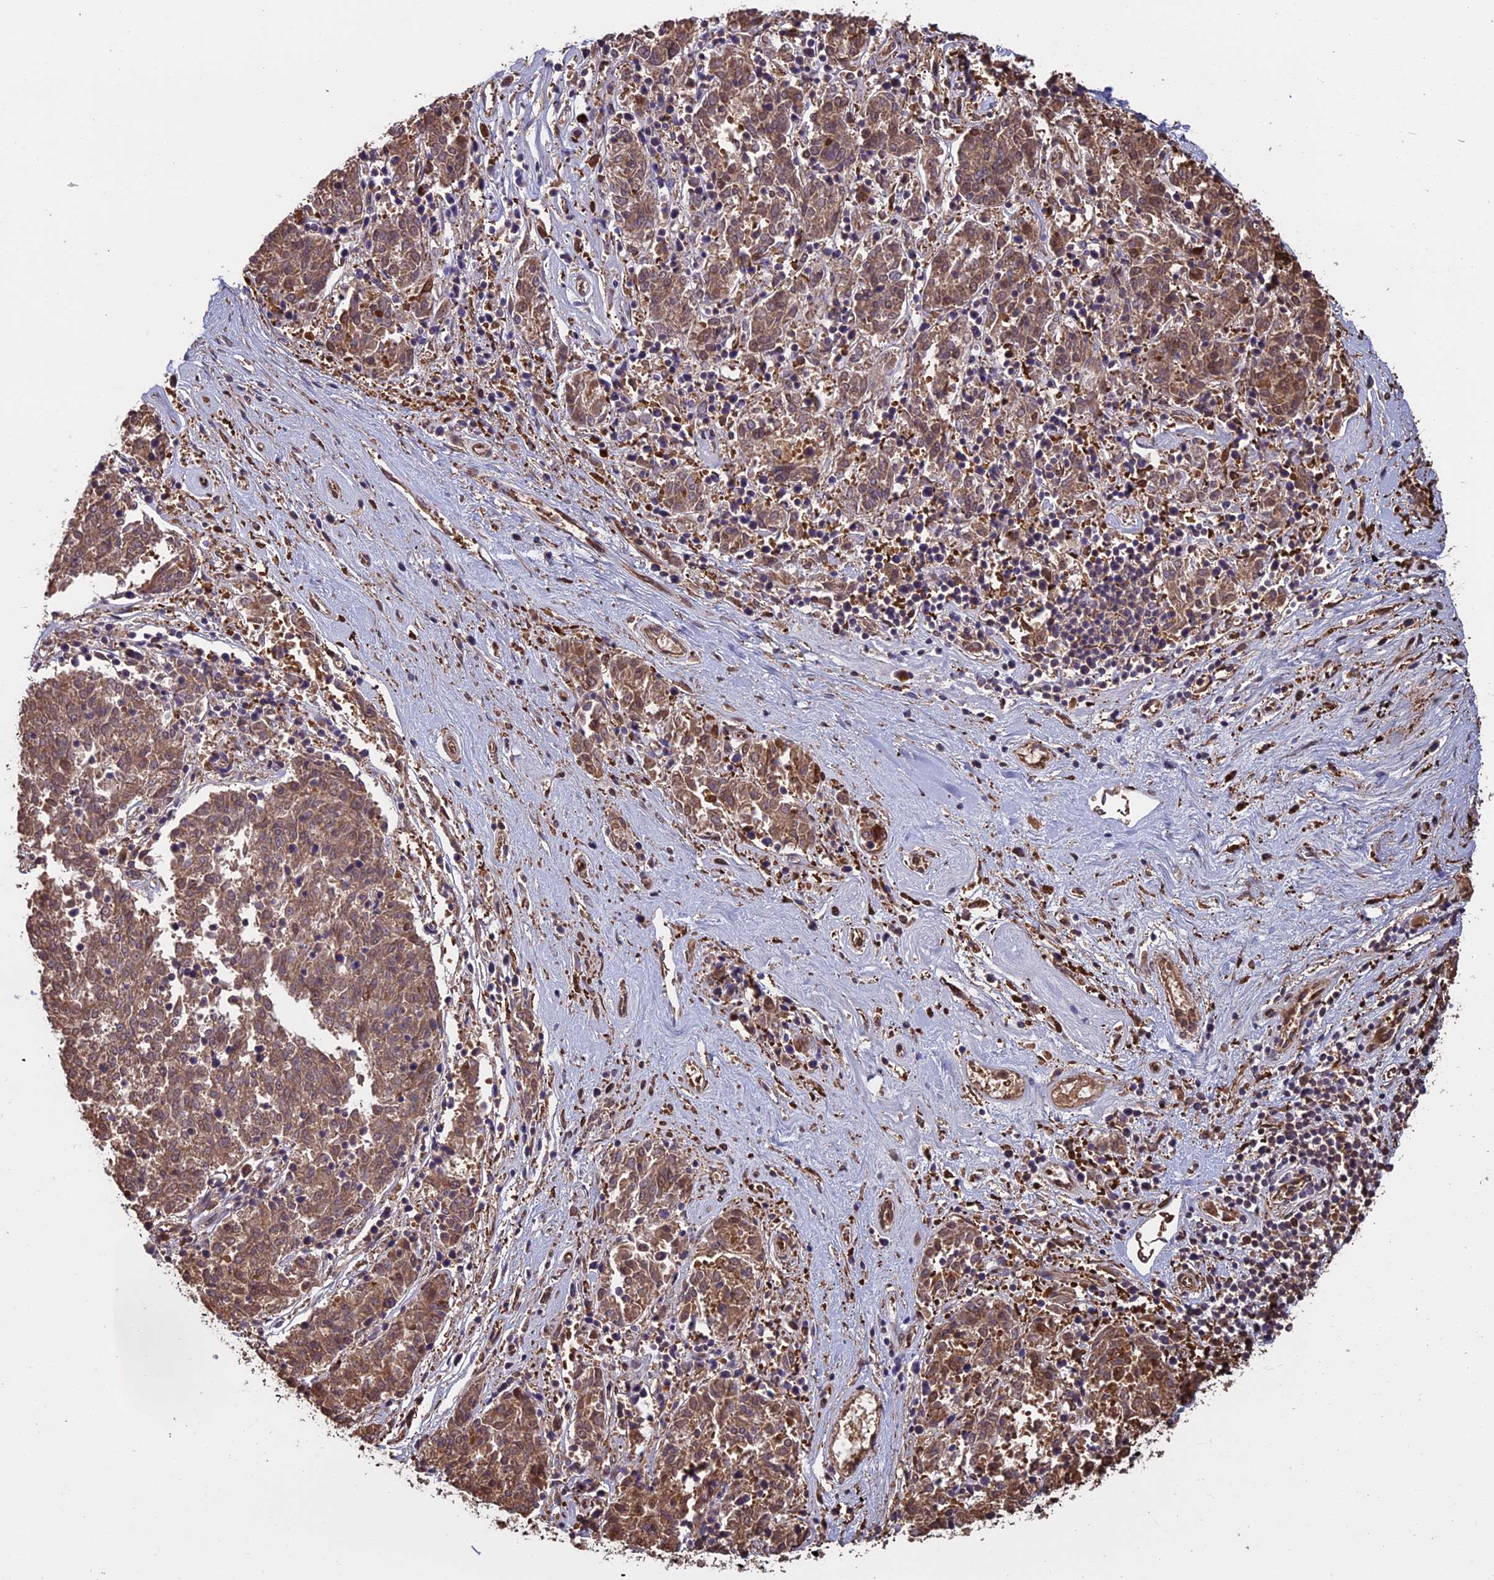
{"staining": {"intensity": "moderate", "quantity": ">75%", "location": "cytoplasmic/membranous"}, "tissue": "melanoma", "cell_type": "Tumor cells", "image_type": "cancer", "snomed": [{"axis": "morphology", "description": "Malignant melanoma, NOS"}, {"axis": "topography", "description": "Skin"}], "caption": "Approximately >75% of tumor cells in malignant melanoma reveal moderate cytoplasmic/membranous protein staining as visualized by brown immunohistochemical staining.", "gene": "VWA3A", "patient": {"sex": "female", "age": 72}}